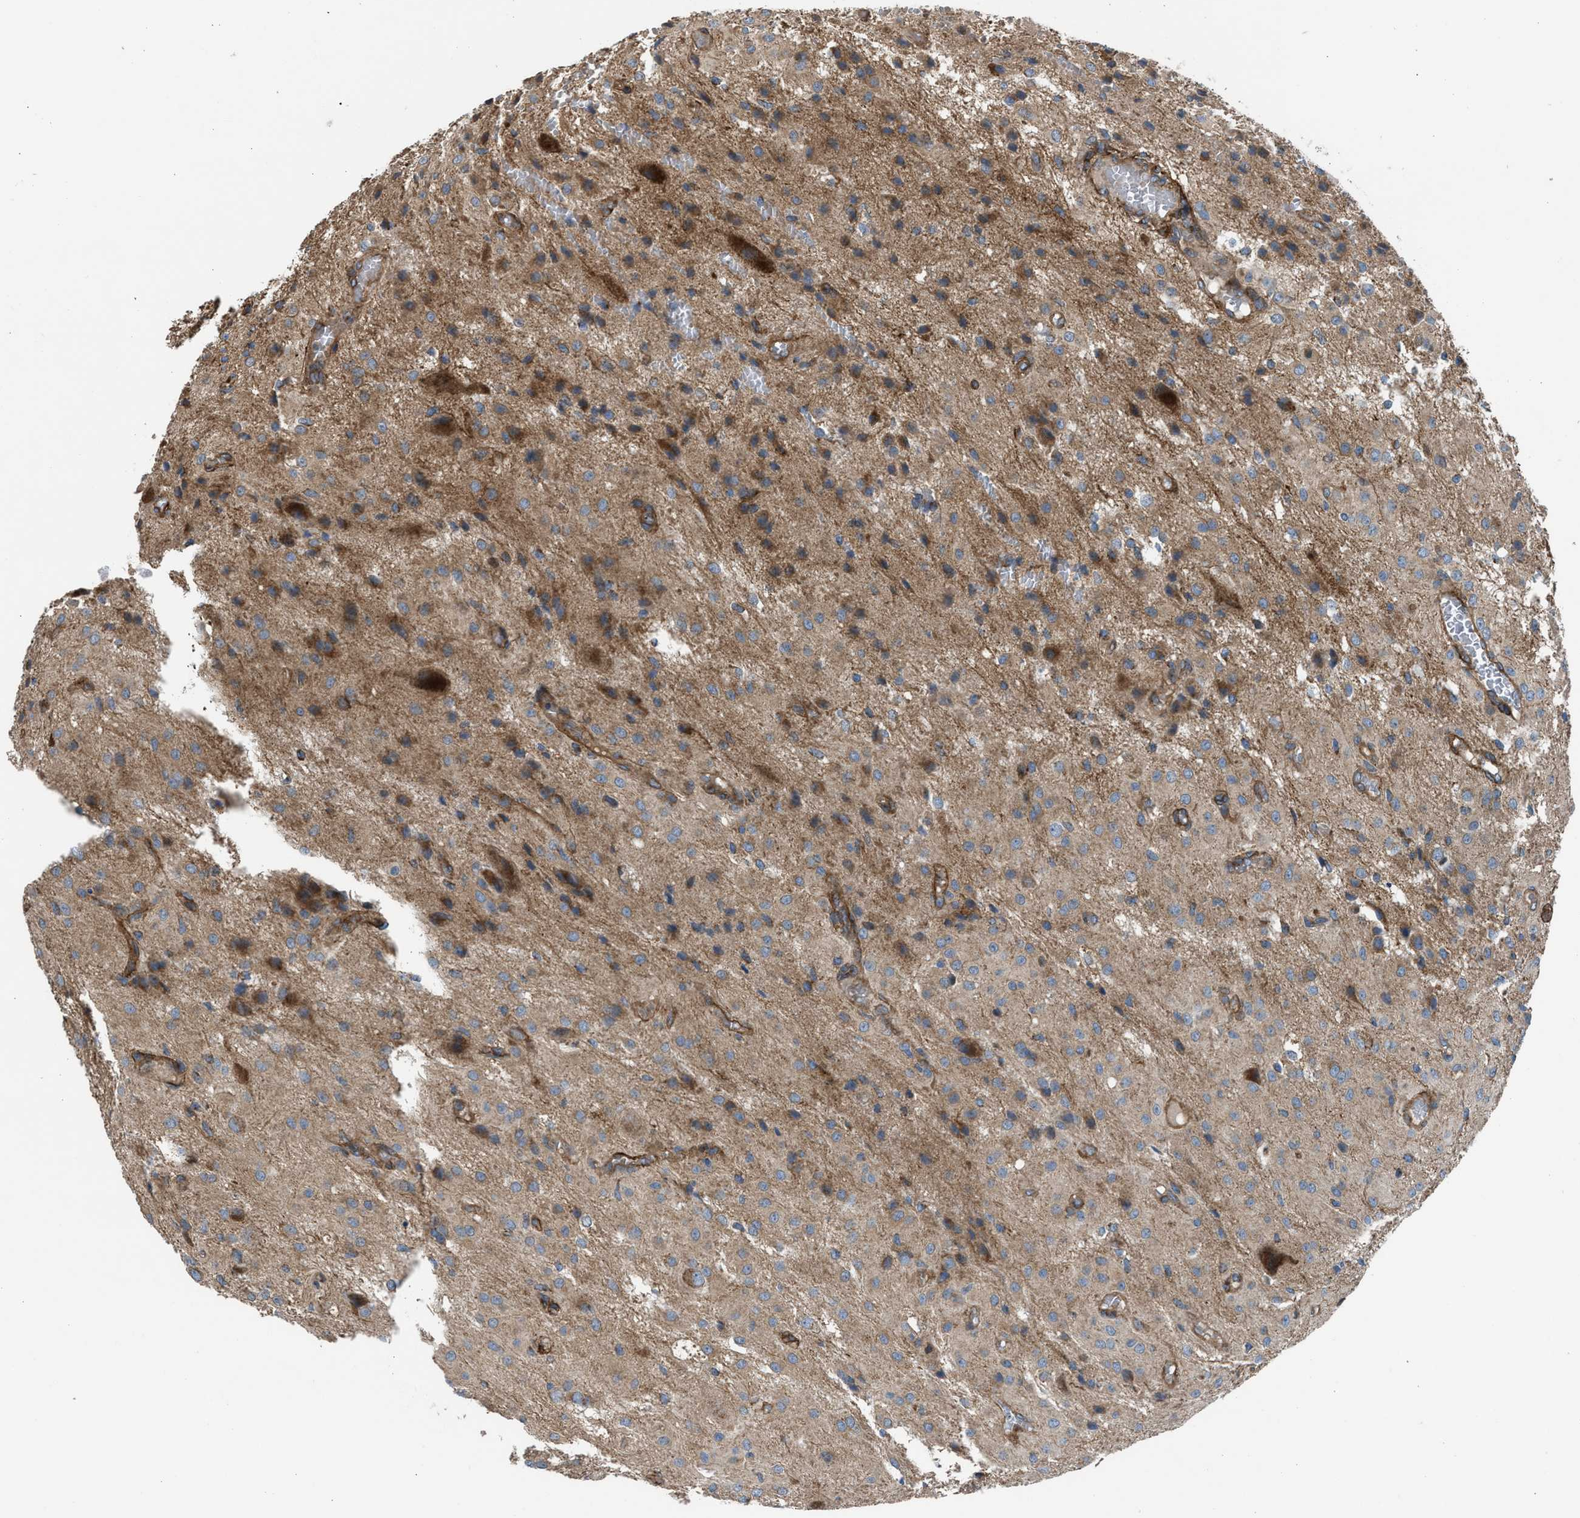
{"staining": {"intensity": "weak", "quantity": ">75%", "location": "cytoplasmic/membranous"}, "tissue": "glioma", "cell_type": "Tumor cells", "image_type": "cancer", "snomed": [{"axis": "morphology", "description": "Glioma, malignant, High grade"}, {"axis": "topography", "description": "Brain"}], "caption": "Tumor cells display low levels of weak cytoplasmic/membranous positivity in approximately >75% of cells in human glioma. (brown staining indicates protein expression, while blue staining denotes nuclei).", "gene": "SLC10A3", "patient": {"sex": "female", "age": 59}}